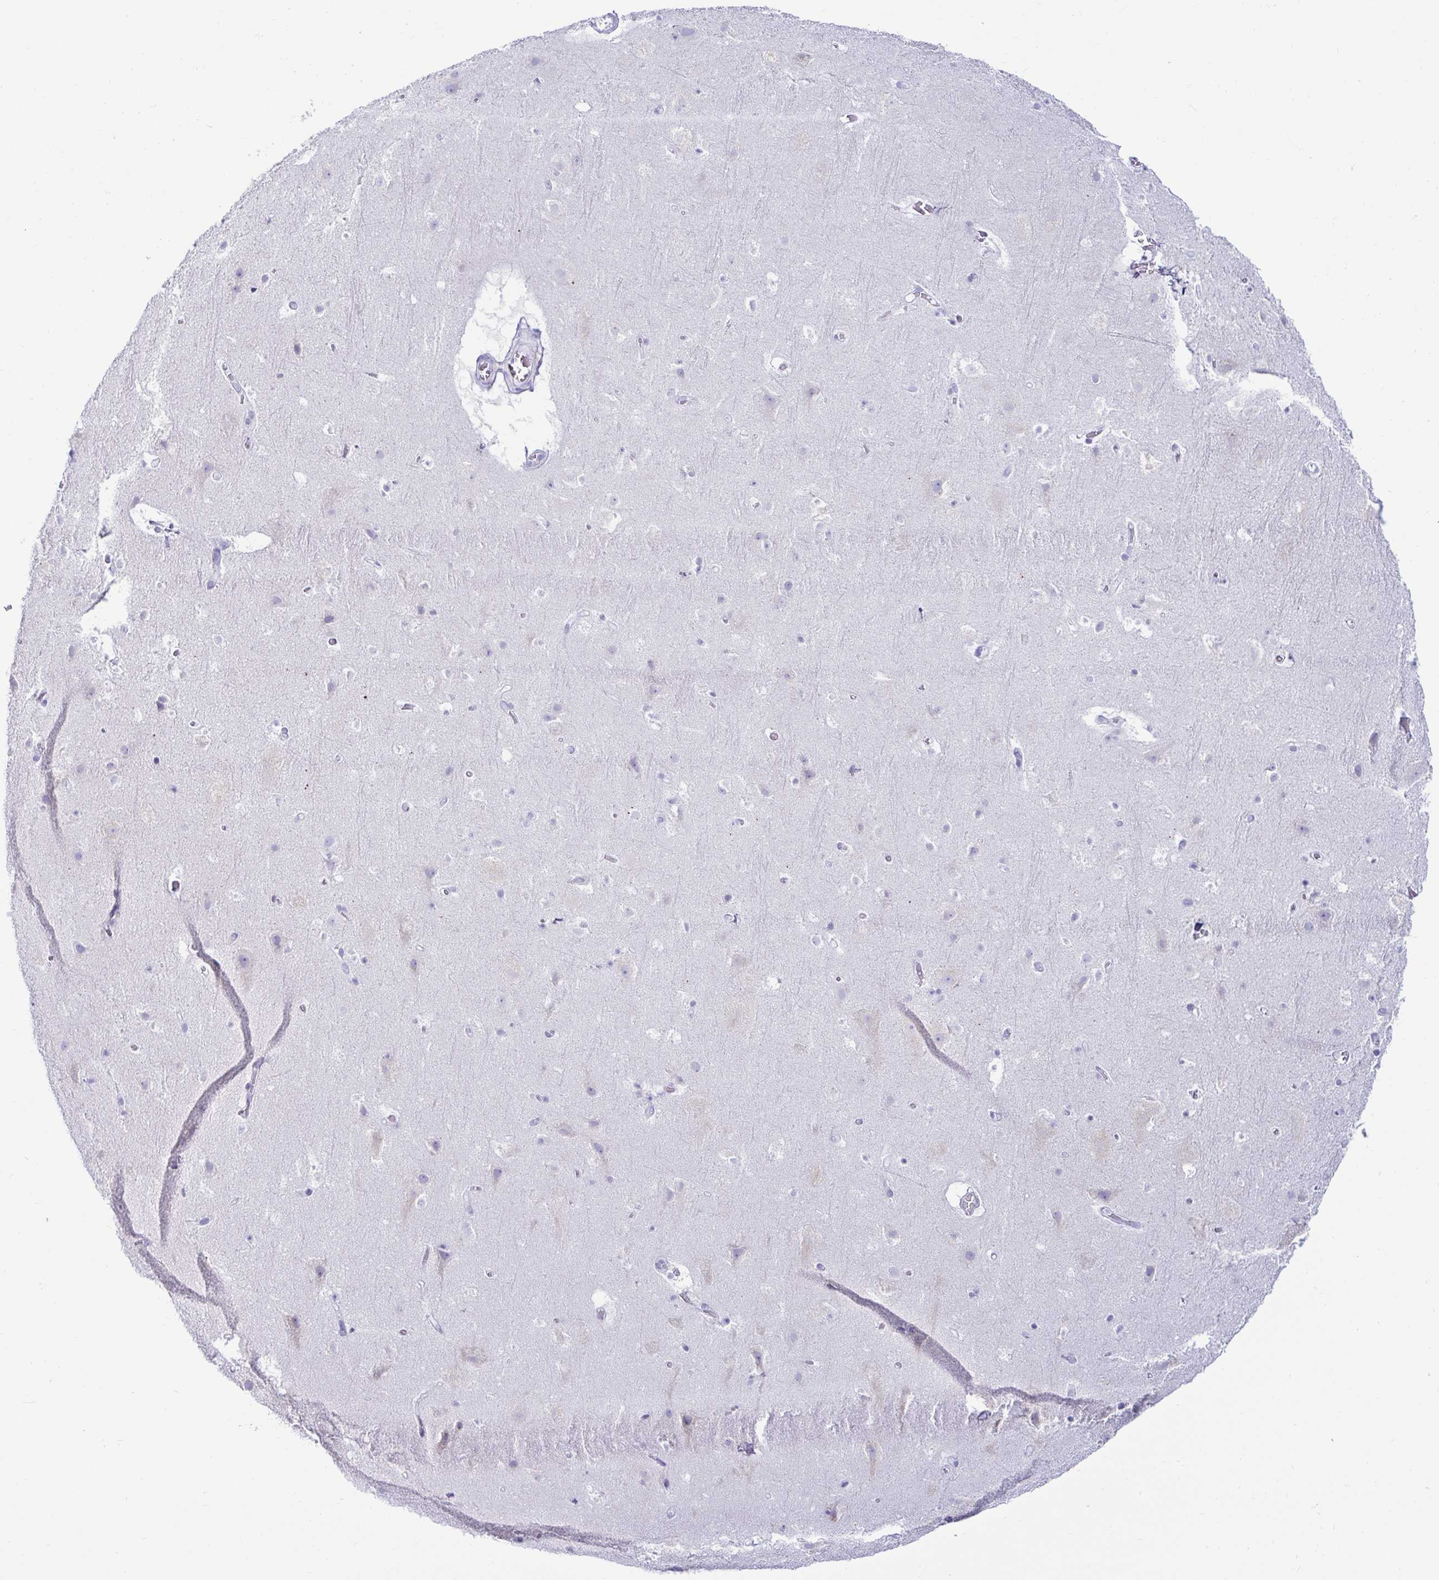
{"staining": {"intensity": "negative", "quantity": "none", "location": "none"}, "tissue": "cerebral cortex", "cell_type": "Endothelial cells", "image_type": "normal", "snomed": [{"axis": "morphology", "description": "Normal tissue, NOS"}, {"axis": "topography", "description": "Cerebral cortex"}], "caption": "Immunohistochemistry (IHC) of unremarkable cerebral cortex demonstrates no expression in endothelial cells. (DAB immunohistochemistry (IHC), high magnification).", "gene": "TFPI2", "patient": {"sex": "female", "age": 42}}